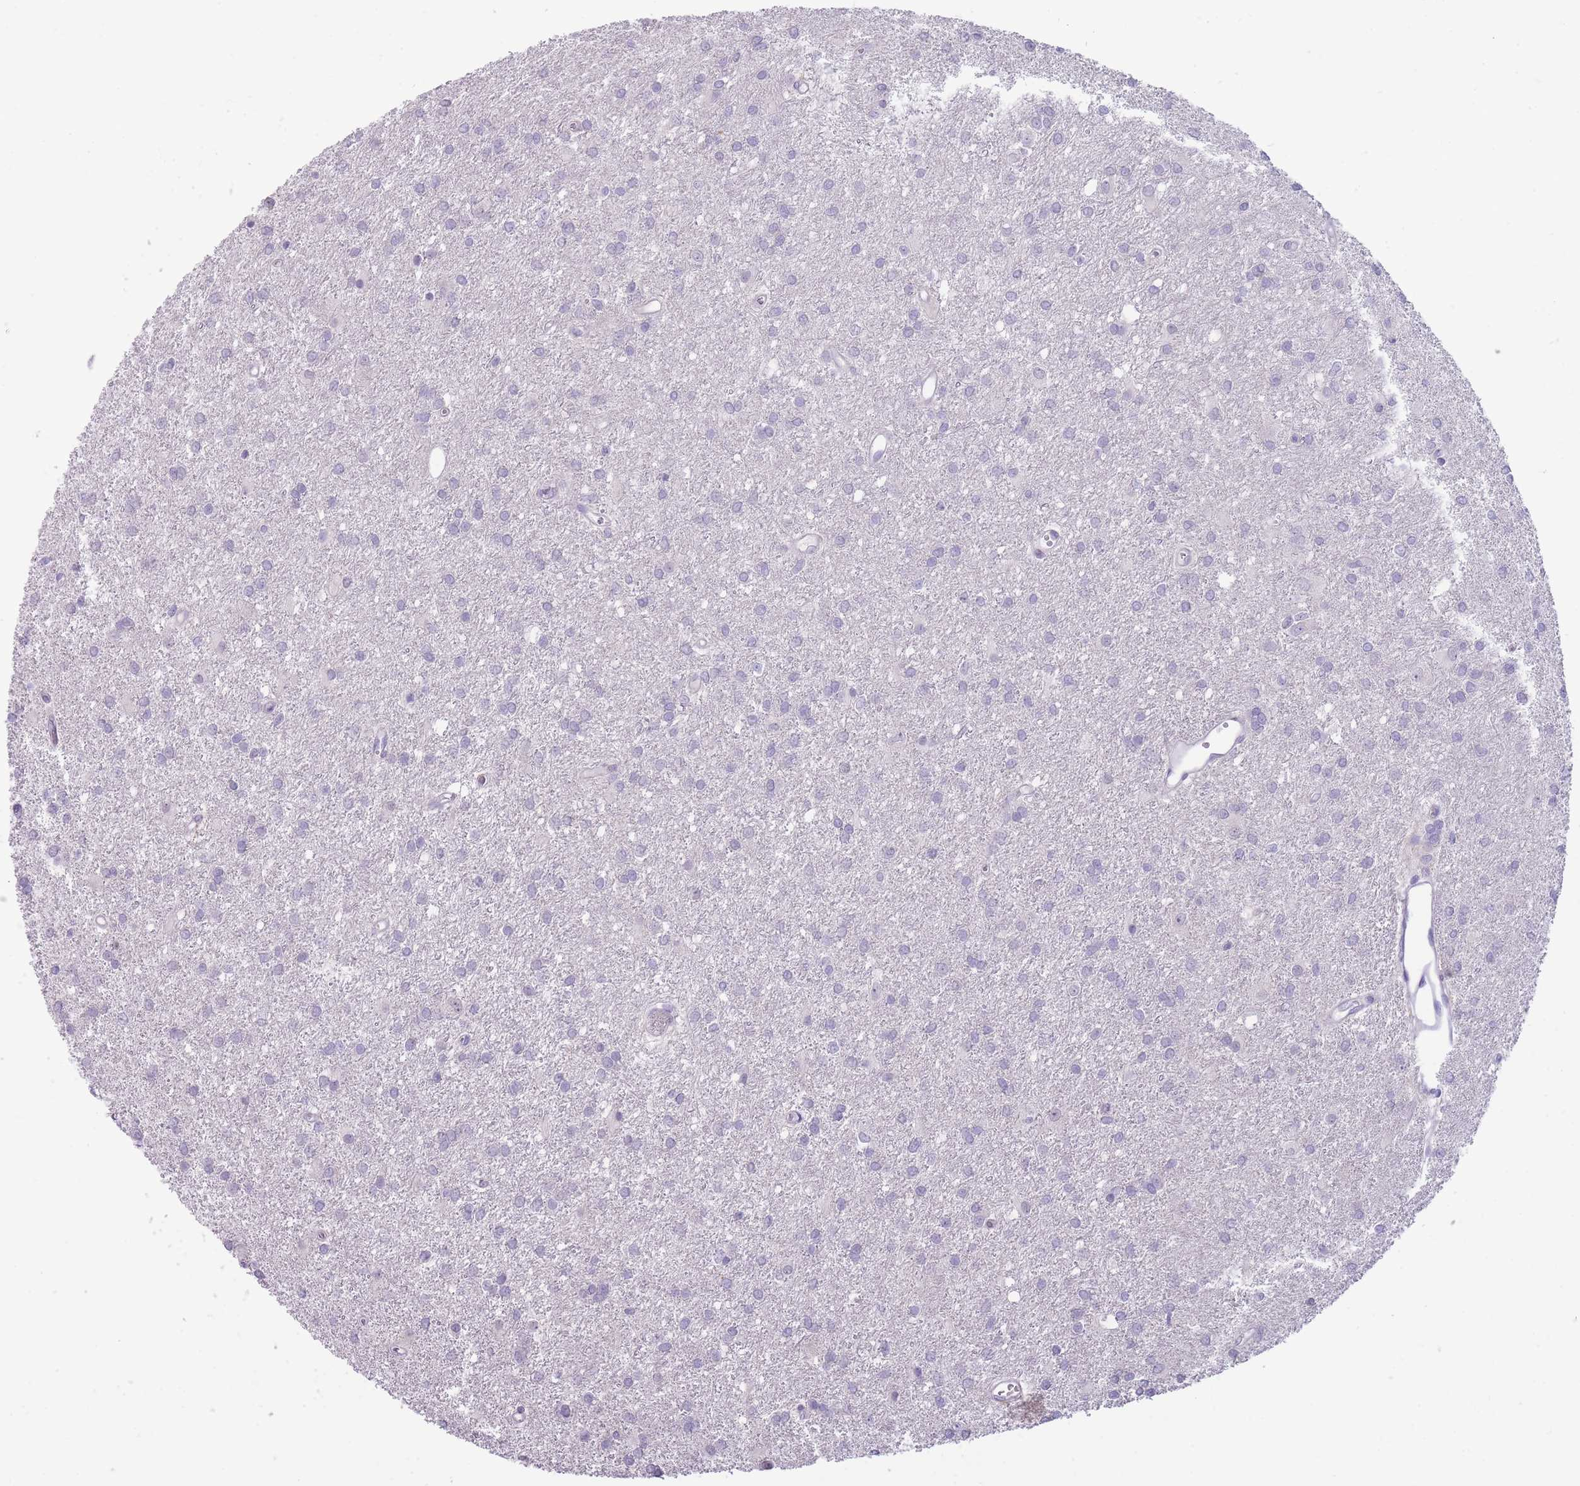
{"staining": {"intensity": "negative", "quantity": "none", "location": "none"}, "tissue": "glioma", "cell_type": "Tumor cells", "image_type": "cancer", "snomed": [{"axis": "morphology", "description": "Glioma, malignant, High grade"}, {"axis": "topography", "description": "Brain"}], "caption": "Immunohistochemistry micrograph of glioma stained for a protein (brown), which reveals no expression in tumor cells. (Brightfield microscopy of DAB immunohistochemistry (IHC) at high magnification).", "gene": "ERICH4", "patient": {"sex": "female", "age": 50}}